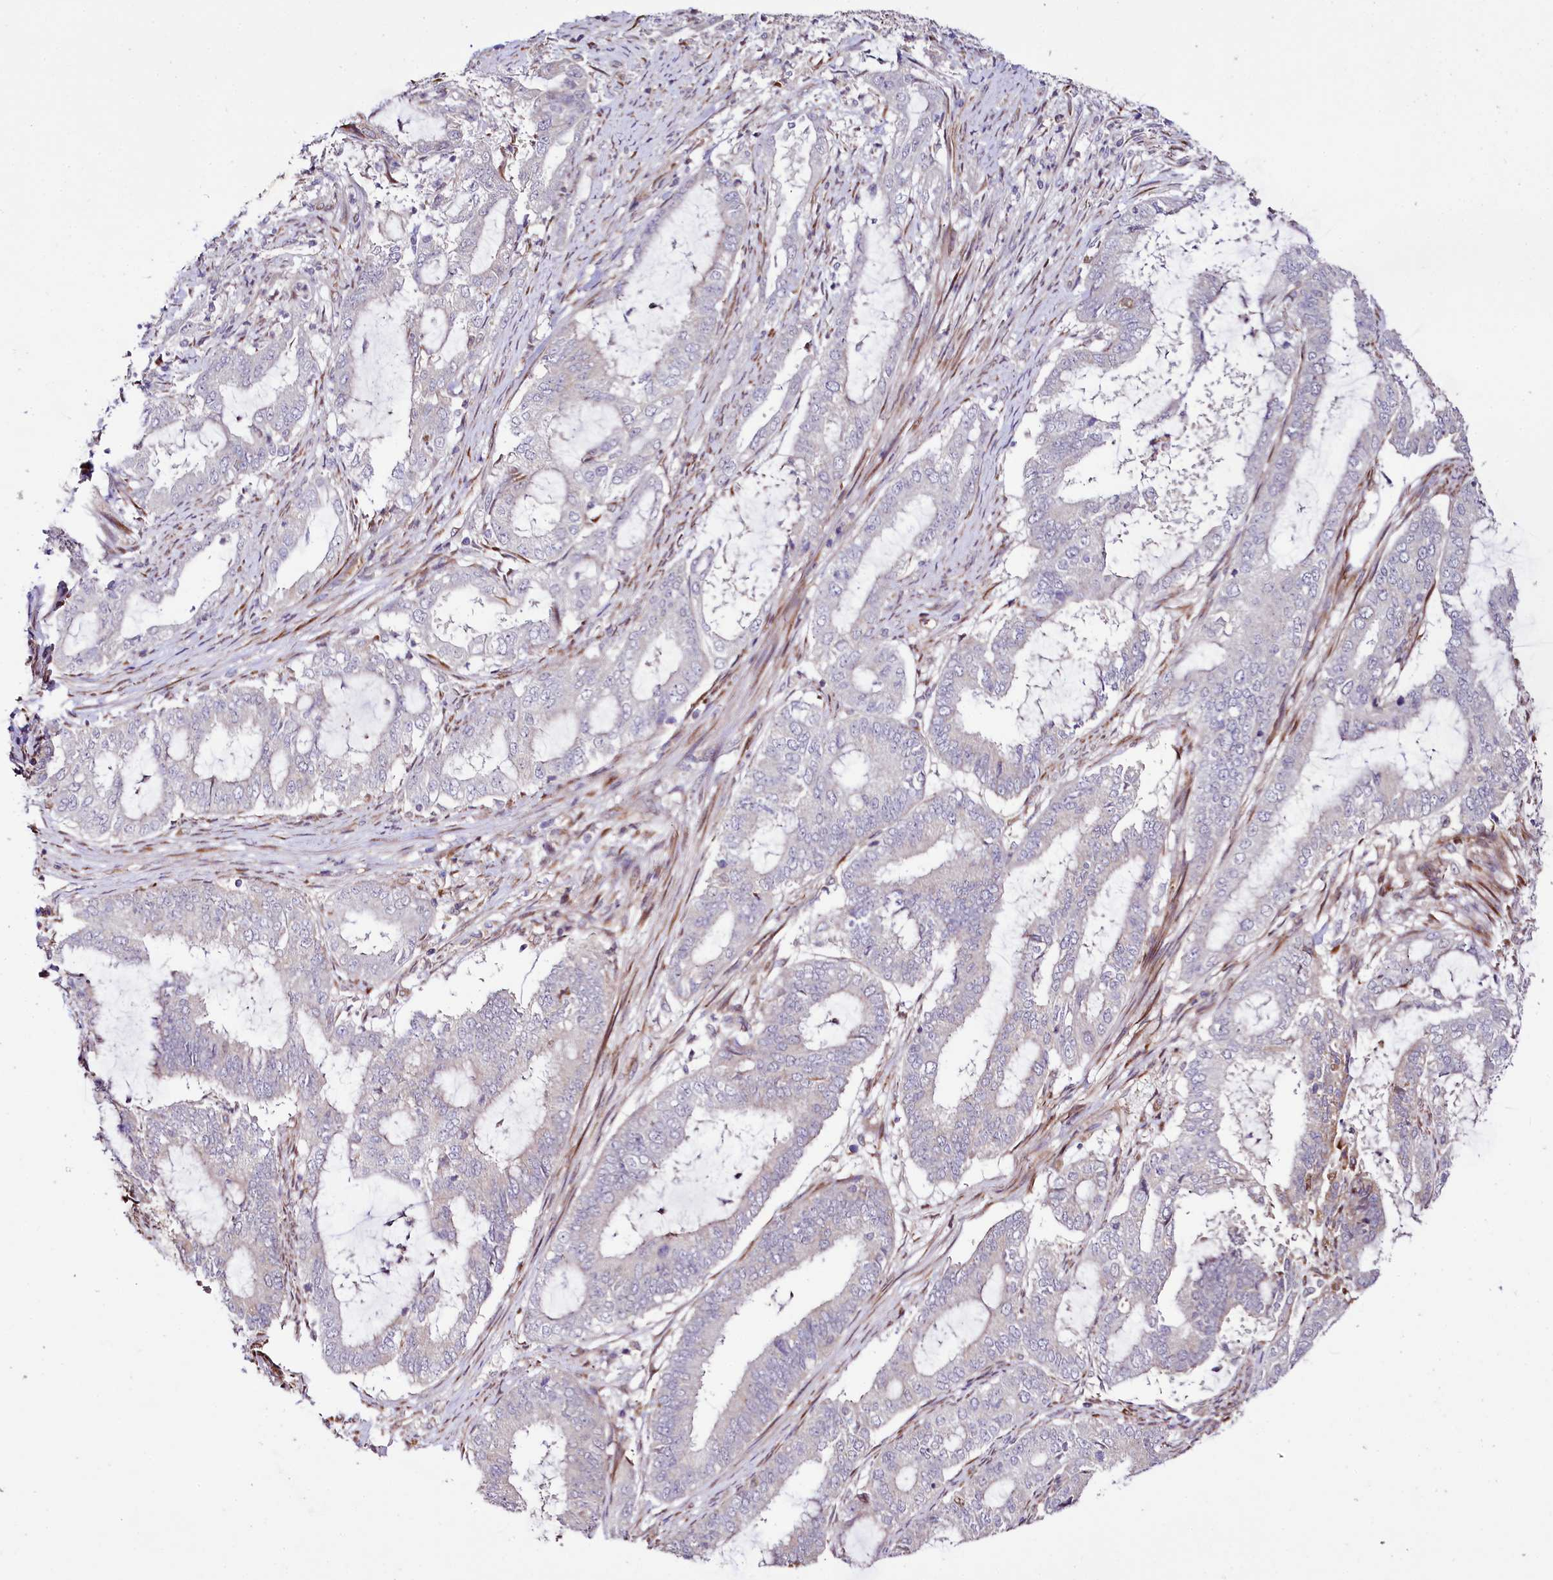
{"staining": {"intensity": "negative", "quantity": "none", "location": "none"}, "tissue": "endometrial cancer", "cell_type": "Tumor cells", "image_type": "cancer", "snomed": [{"axis": "morphology", "description": "Adenocarcinoma, NOS"}, {"axis": "topography", "description": "Endometrium"}], "caption": "Immunohistochemistry (IHC) of human endometrial cancer (adenocarcinoma) reveals no positivity in tumor cells.", "gene": "CUTC", "patient": {"sex": "female", "age": 51}}